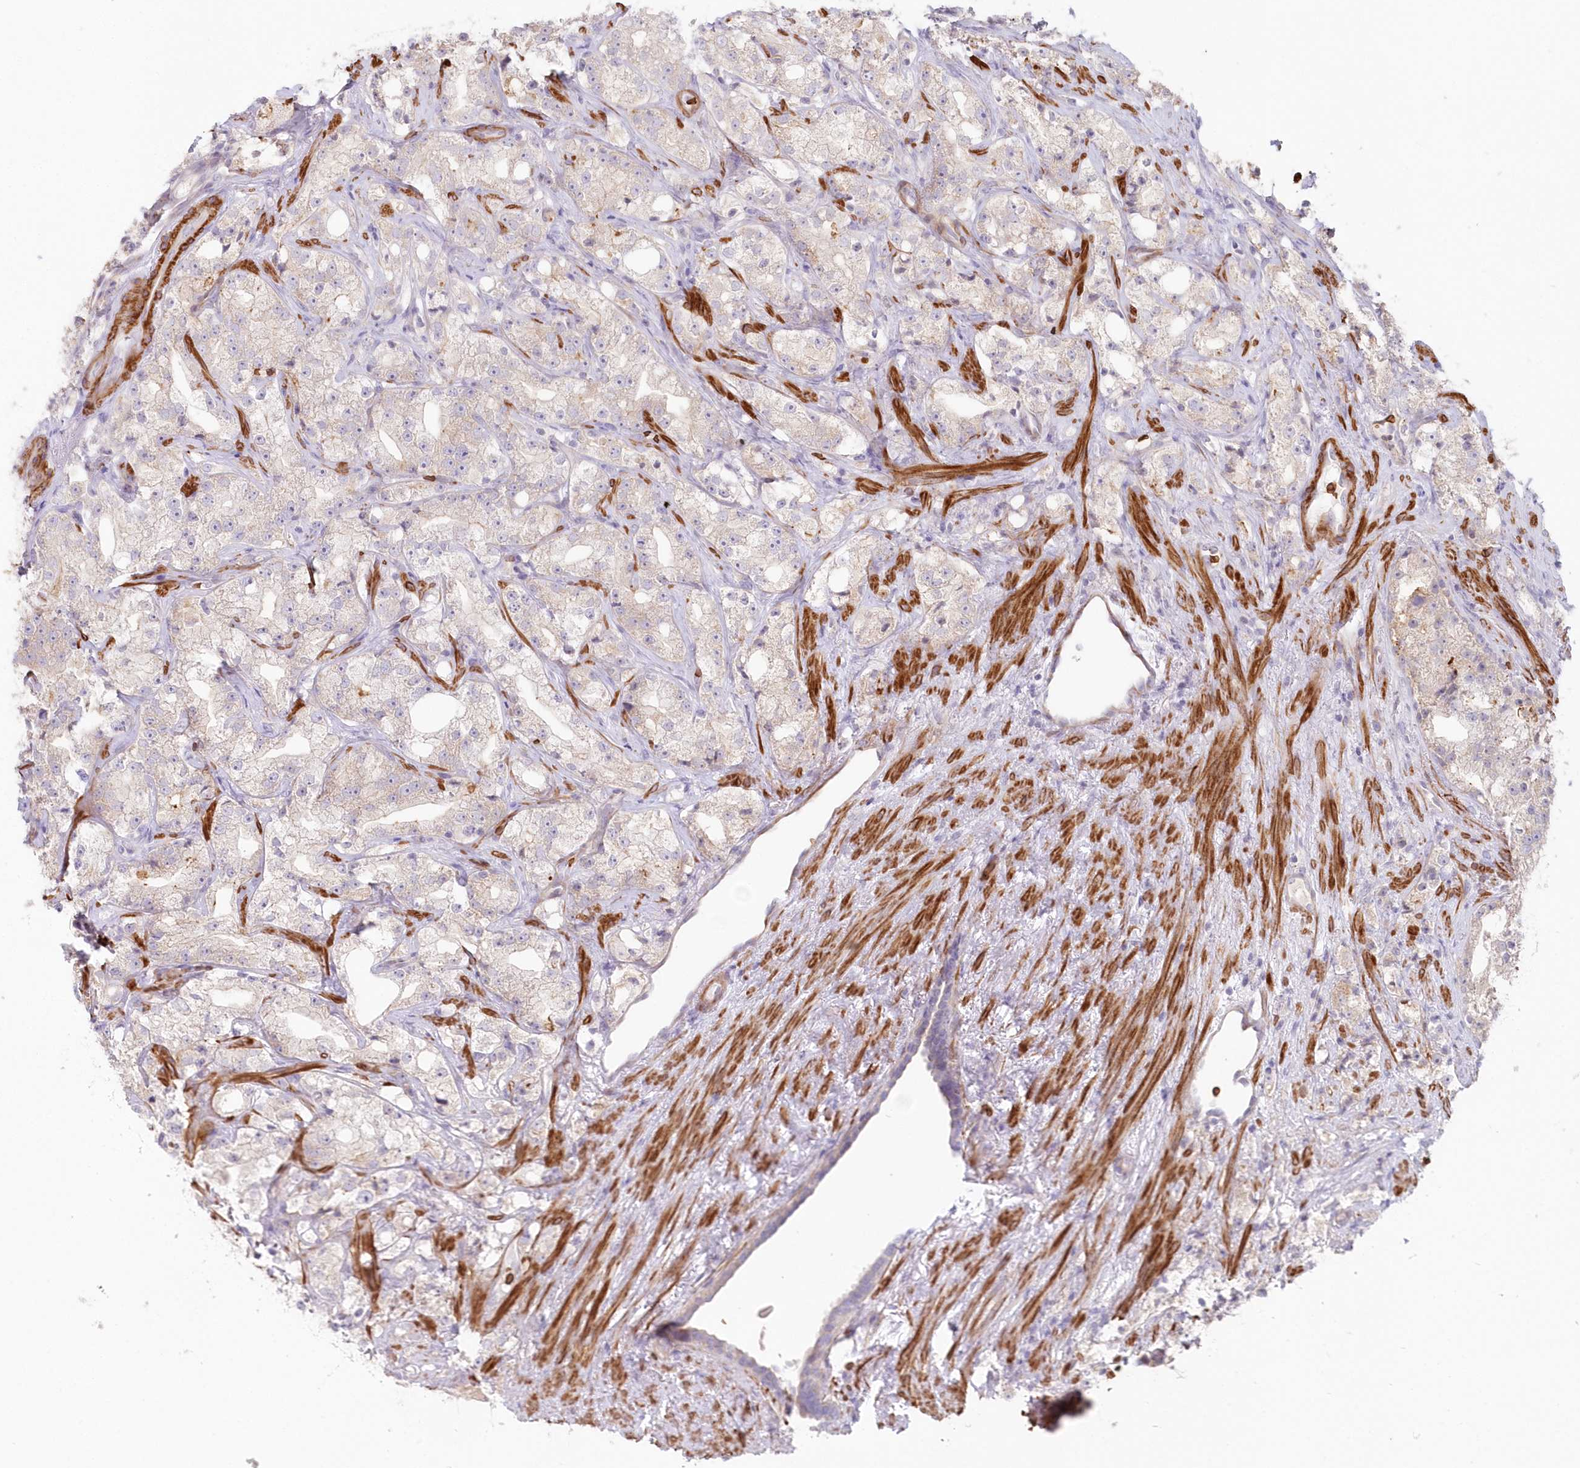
{"staining": {"intensity": "negative", "quantity": "none", "location": "none"}, "tissue": "prostate cancer", "cell_type": "Tumor cells", "image_type": "cancer", "snomed": [{"axis": "morphology", "description": "Adenocarcinoma, High grade"}, {"axis": "topography", "description": "Prostate"}], "caption": "DAB (3,3'-diaminobenzidine) immunohistochemical staining of human prostate adenocarcinoma (high-grade) displays no significant staining in tumor cells.", "gene": "SERINC1", "patient": {"sex": "male", "age": 64}}